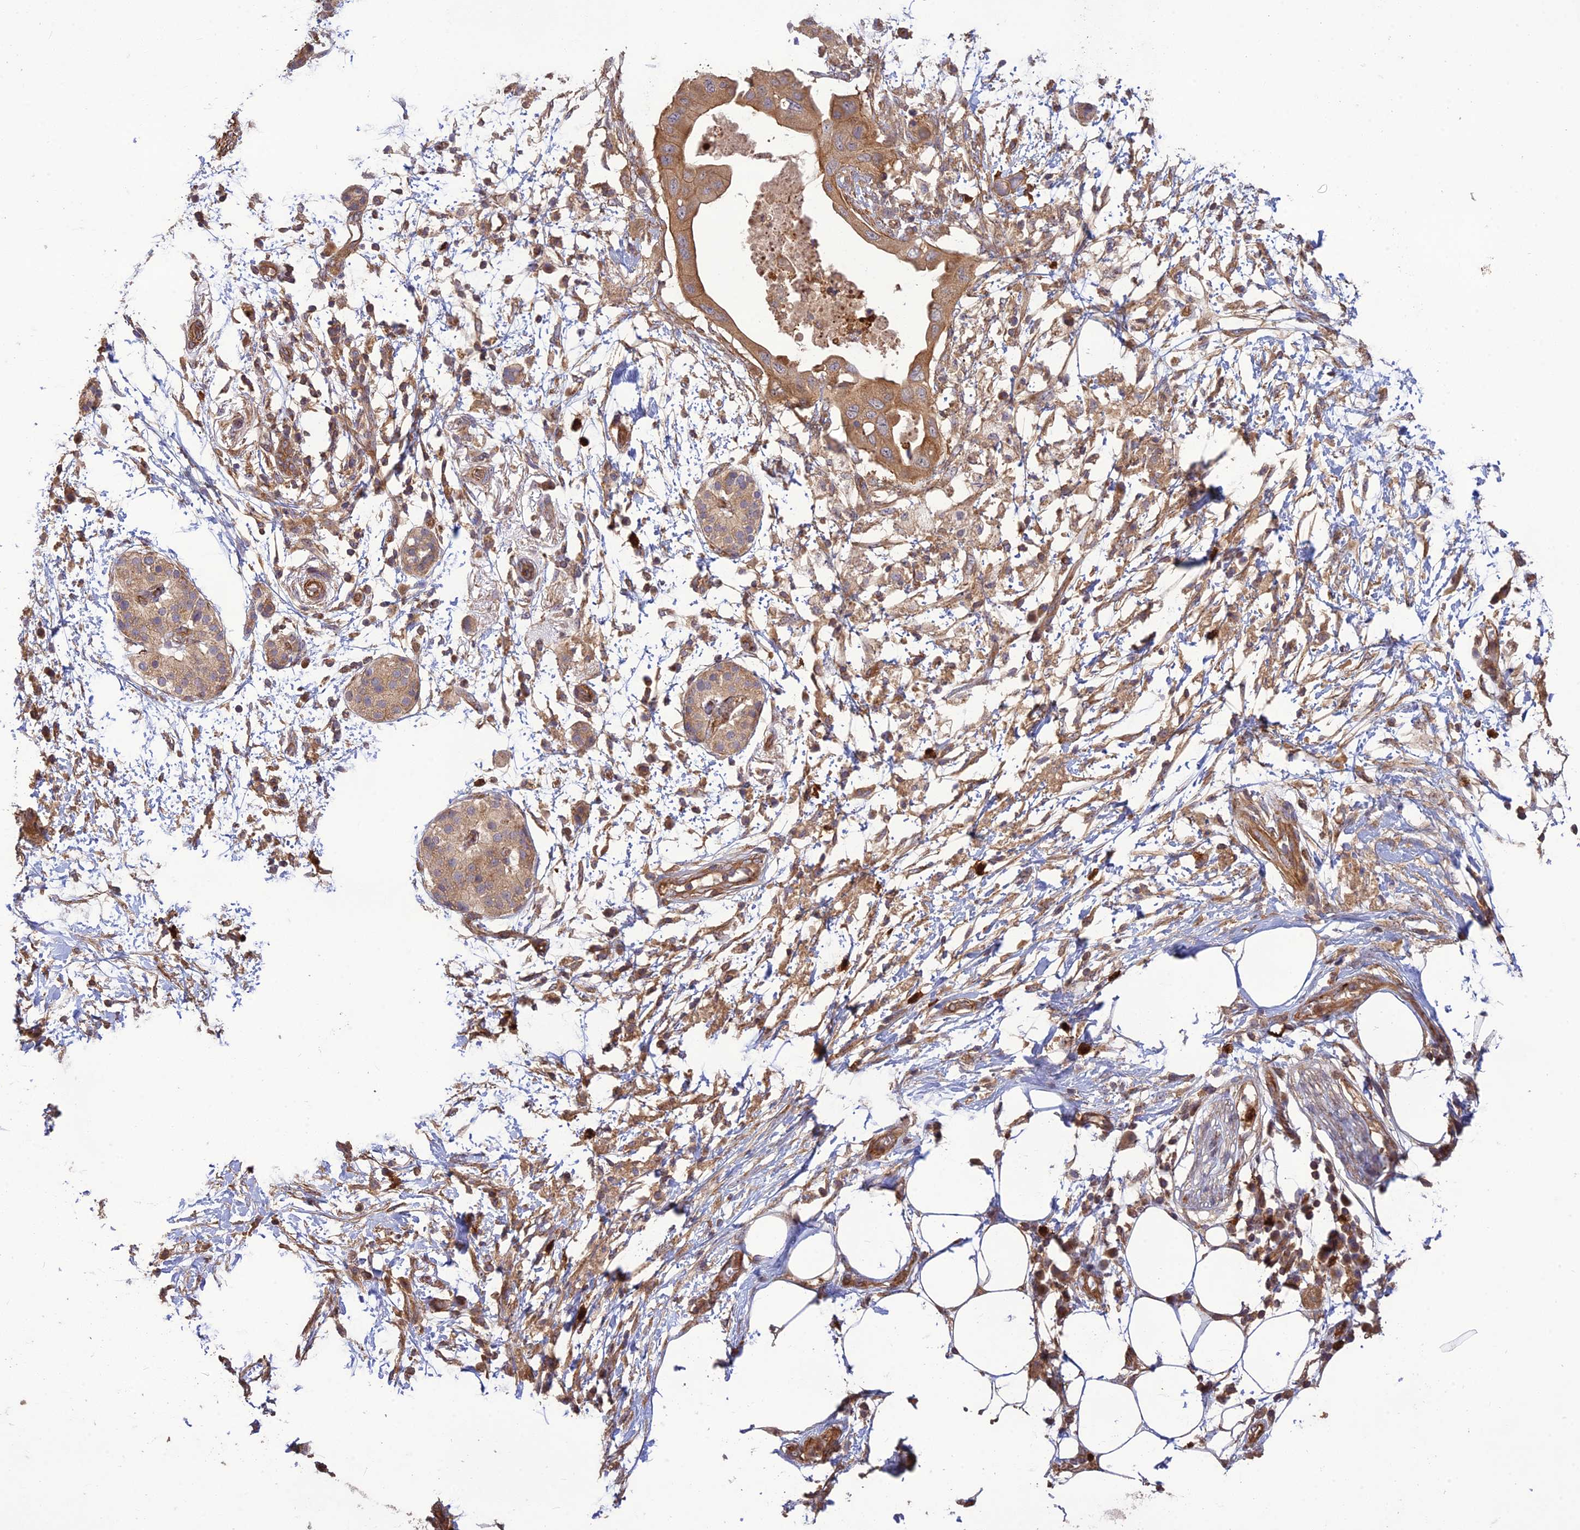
{"staining": {"intensity": "moderate", "quantity": ">75%", "location": "cytoplasmic/membranous"}, "tissue": "pancreatic cancer", "cell_type": "Tumor cells", "image_type": "cancer", "snomed": [{"axis": "morphology", "description": "Adenocarcinoma, NOS"}, {"axis": "topography", "description": "Pancreas"}], "caption": "Immunohistochemistry of human pancreatic adenocarcinoma displays medium levels of moderate cytoplasmic/membranous positivity in about >75% of tumor cells.", "gene": "TMEM131L", "patient": {"sex": "male", "age": 68}}